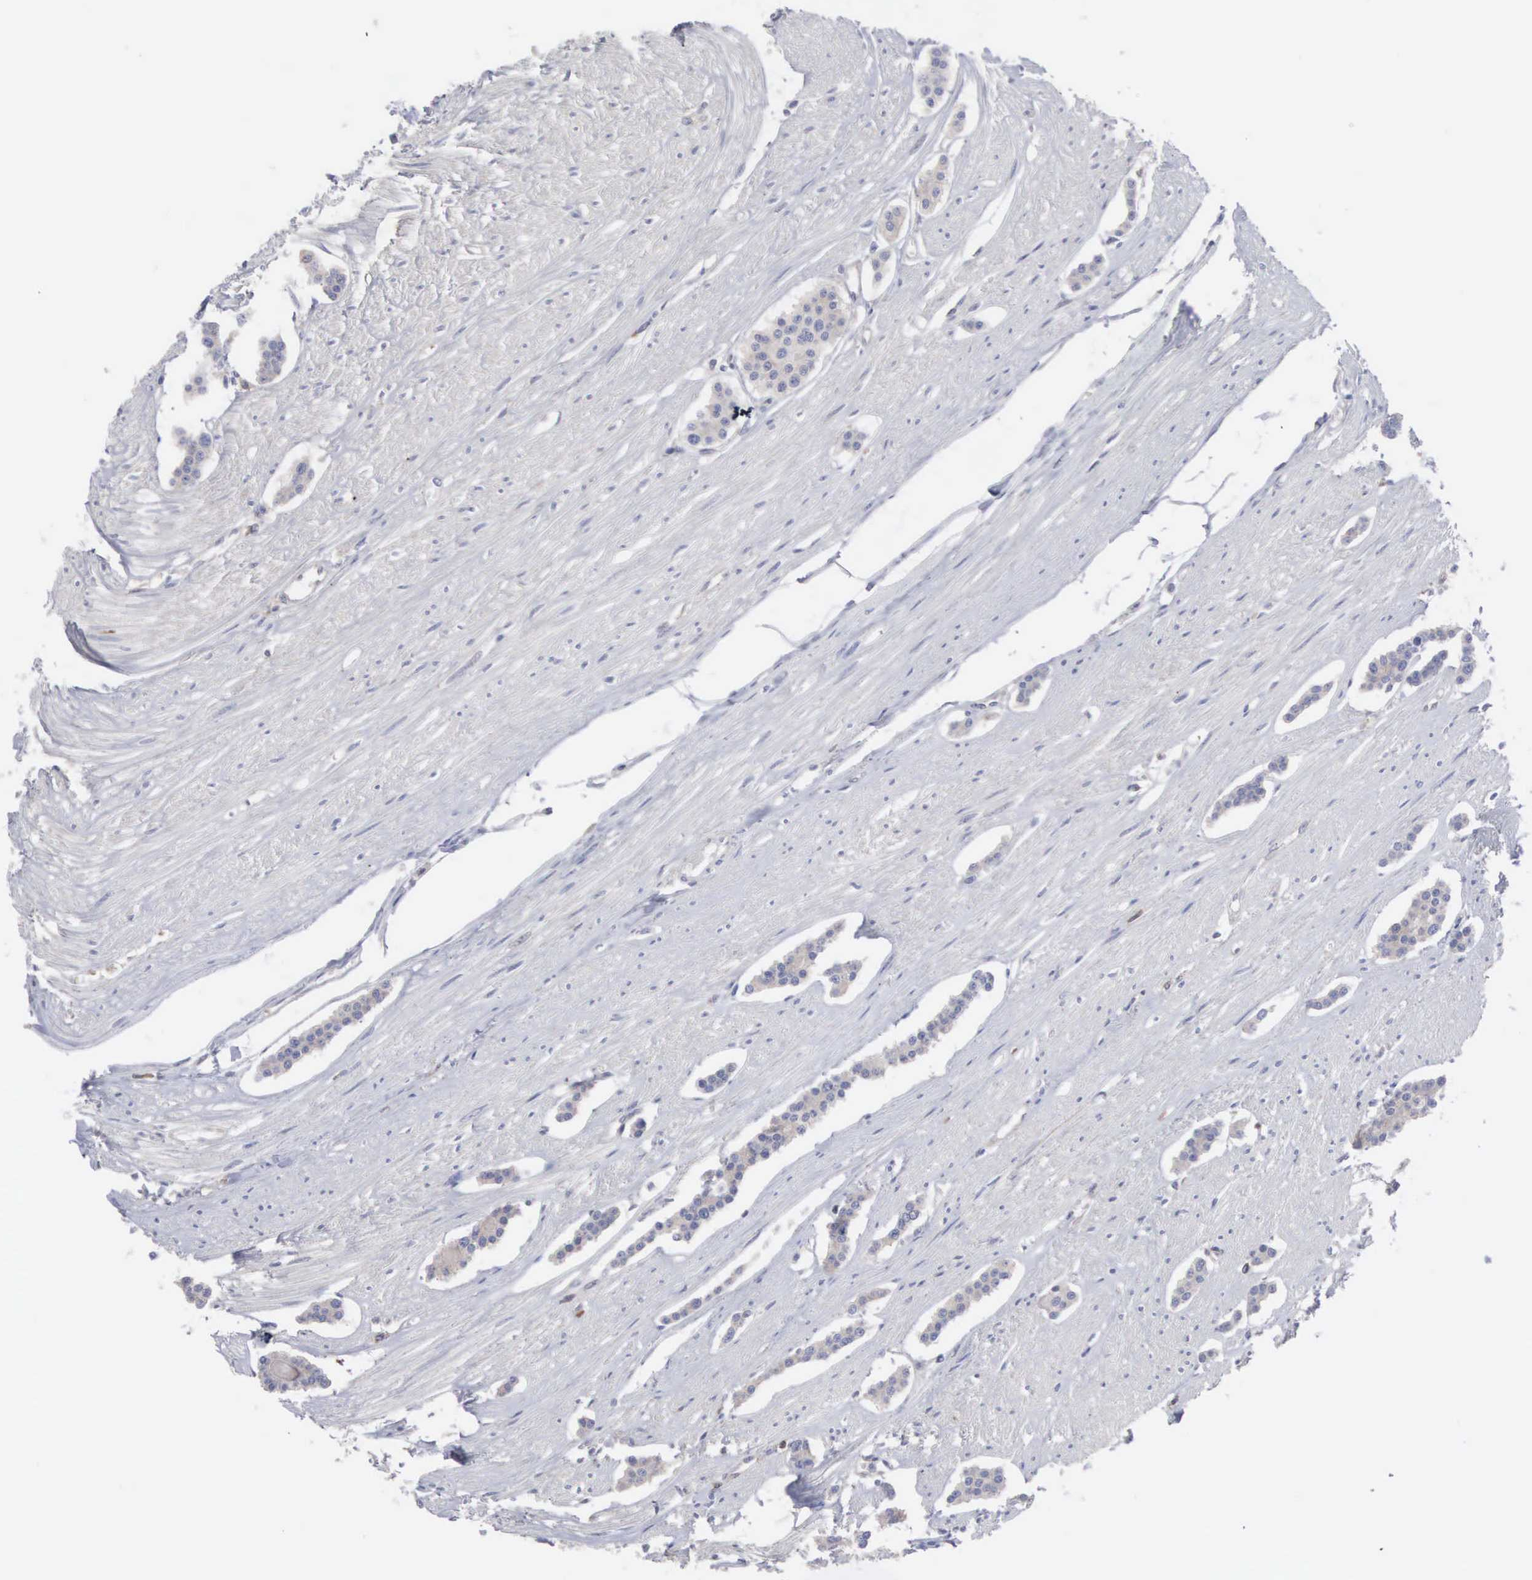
{"staining": {"intensity": "weak", "quantity": "25%-75%", "location": "cytoplasmic/membranous"}, "tissue": "carcinoid", "cell_type": "Tumor cells", "image_type": "cancer", "snomed": [{"axis": "morphology", "description": "Carcinoid, malignant, NOS"}, {"axis": "topography", "description": "Small intestine"}], "caption": "This is a histology image of immunohistochemistry (IHC) staining of carcinoid, which shows weak positivity in the cytoplasmic/membranous of tumor cells.", "gene": "MTHFD1", "patient": {"sex": "male", "age": 60}}